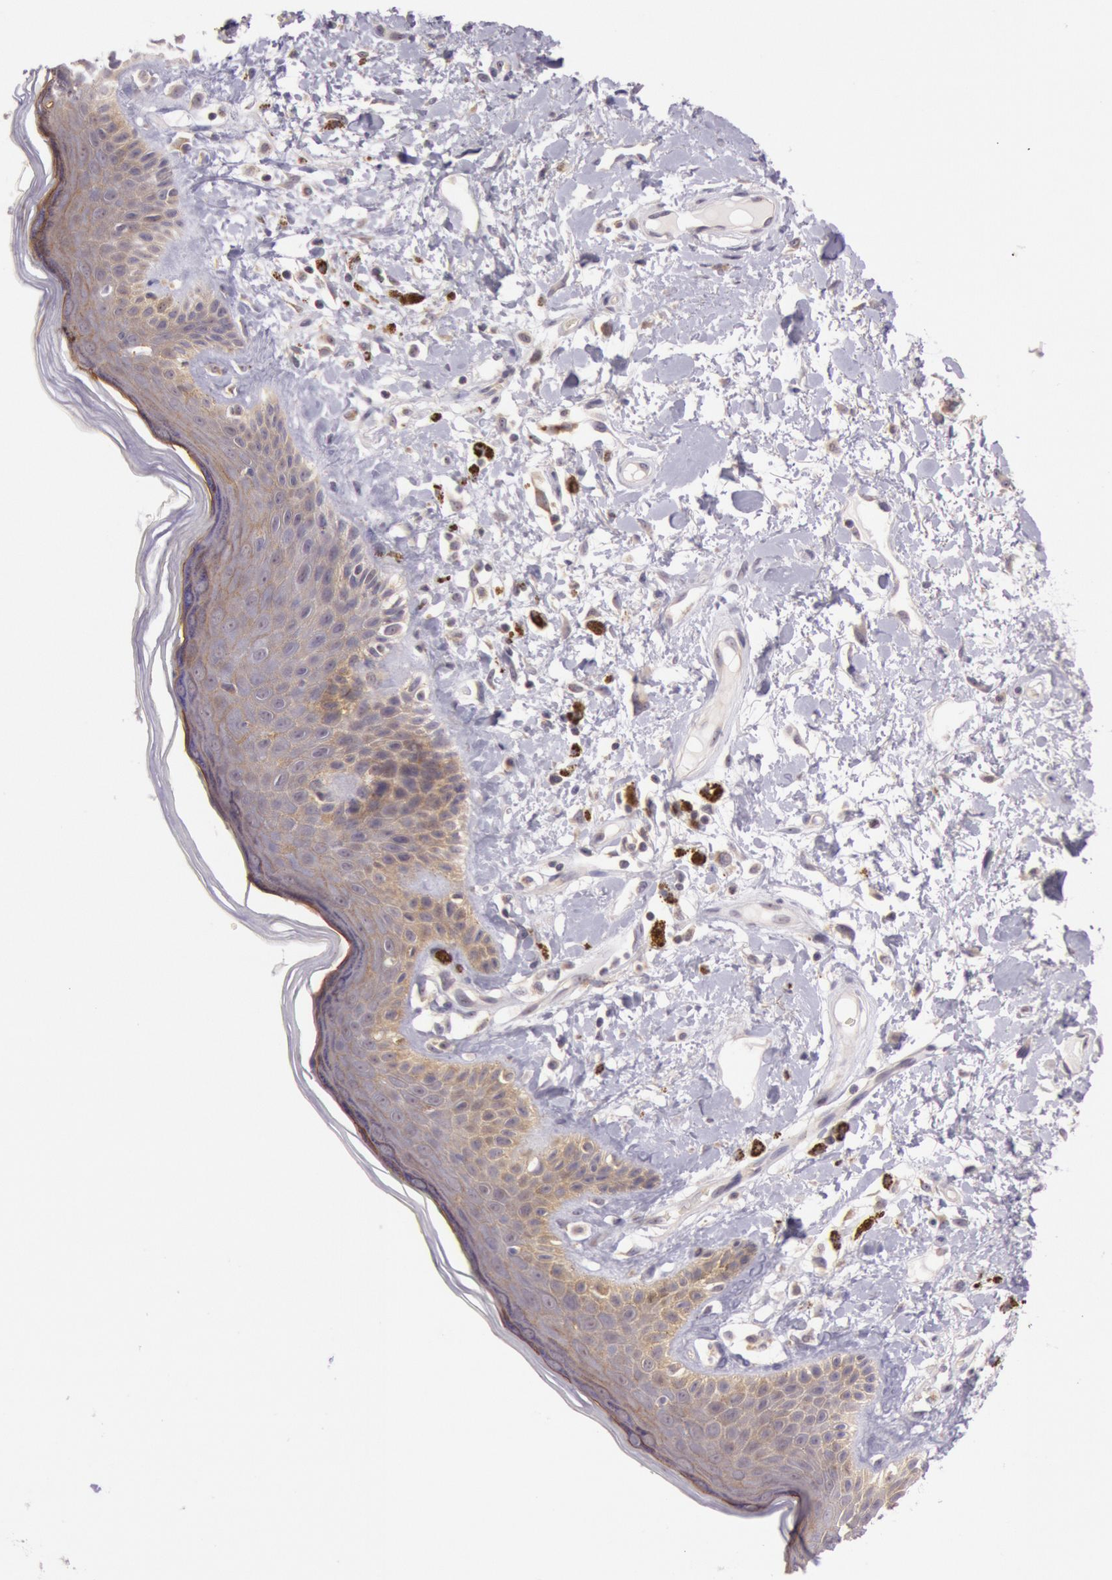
{"staining": {"intensity": "moderate", "quantity": ">75%", "location": "cytoplasmic/membranous,nuclear"}, "tissue": "skin", "cell_type": "Epidermal cells", "image_type": "normal", "snomed": [{"axis": "morphology", "description": "Normal tissue, NOS"}, {"axis": "topography", "description": "Anal"}], "caption": "This is an image of immunohistochemistry staining of unremarkable skin, which shows moderate positivity in the cytoplasmic/membranous,nuclear of epidermal cells.", "gene": "CDK16", "patient": {"sex": "female", "age": 78}}